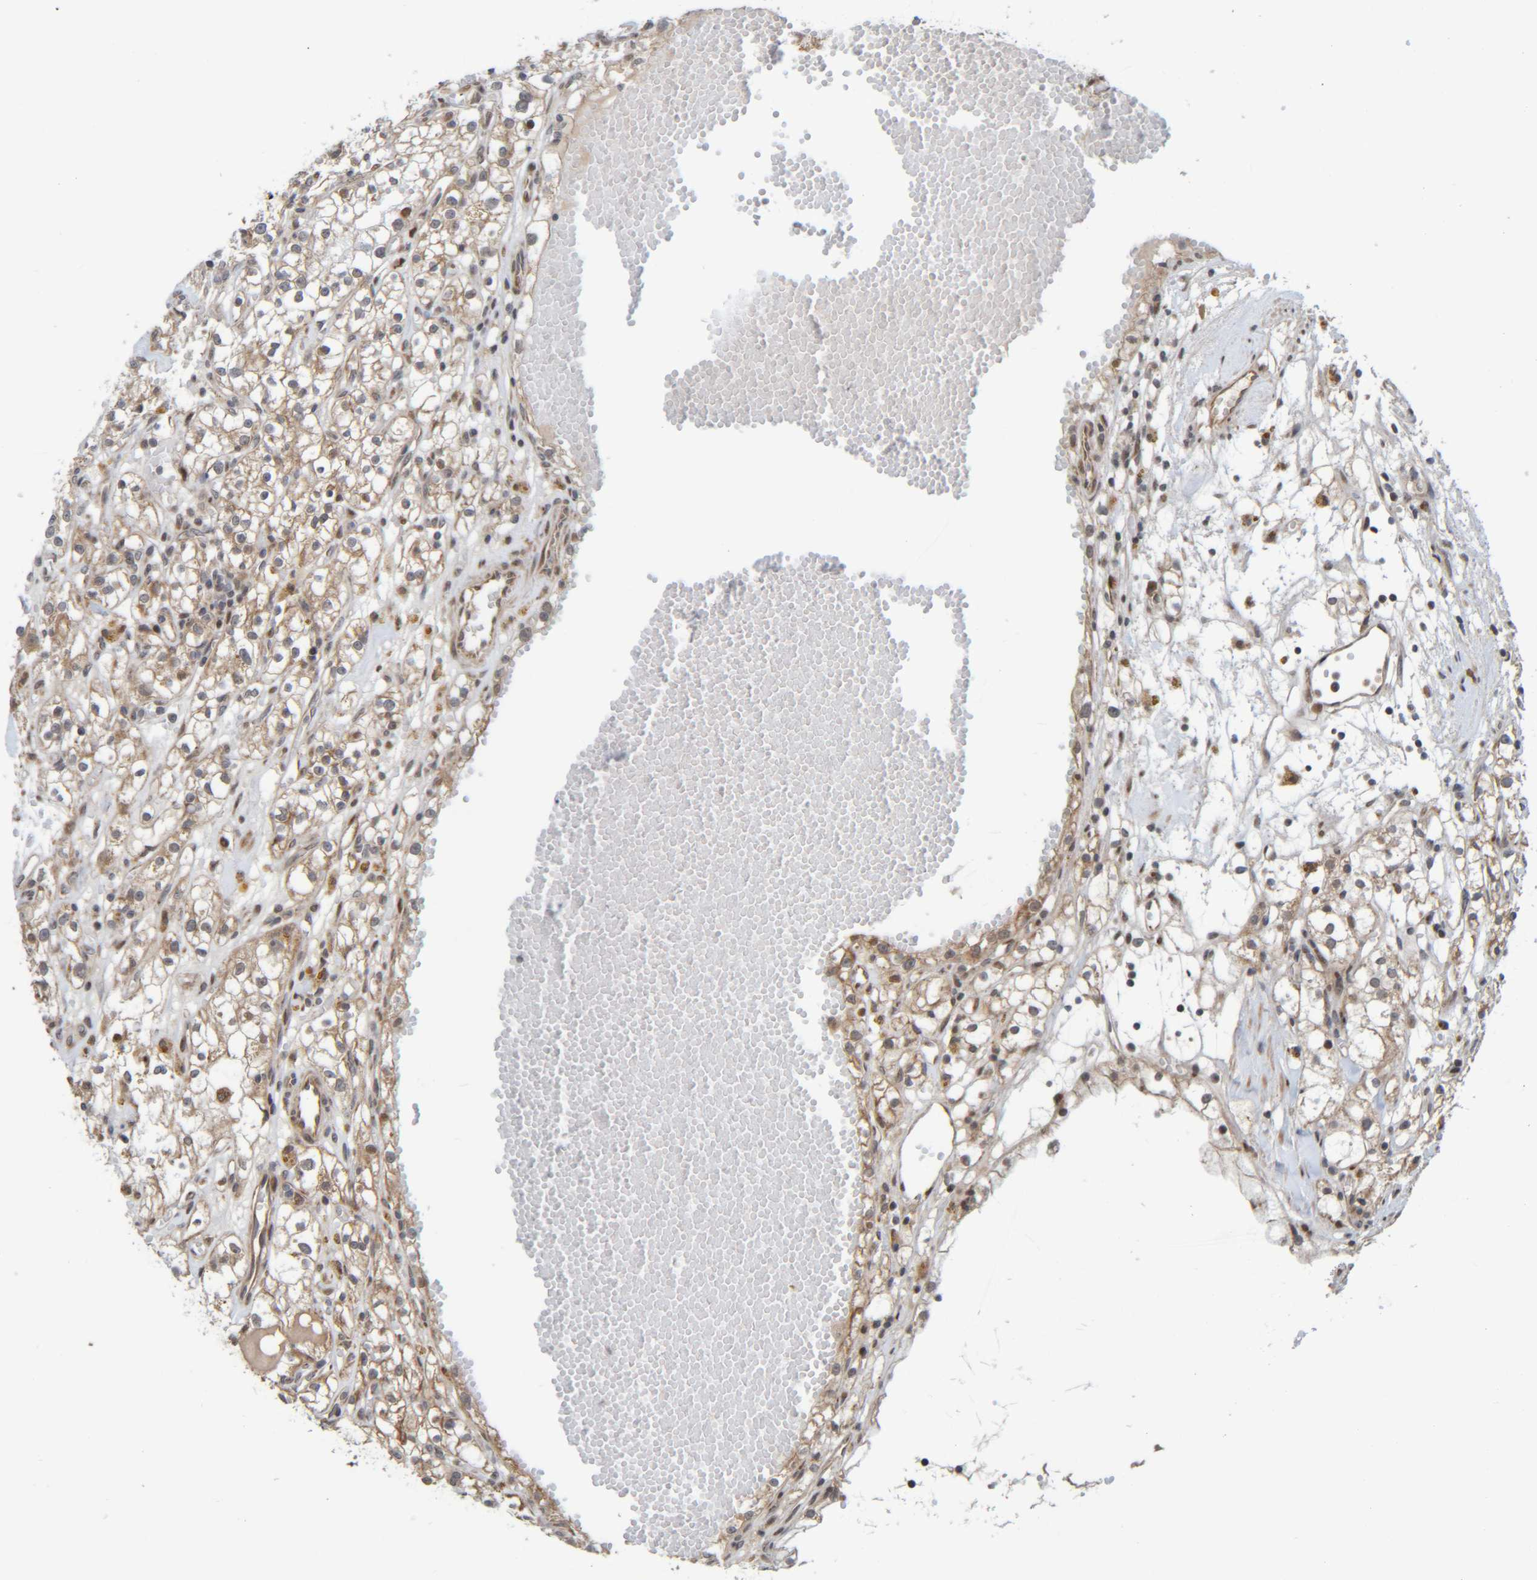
{"staining": {"intensity": "weak", "quantity": "25%-75%", "location": "cytoplasmic/membranous"}, "tissue": "renal cancer", "cell_type": "Tumor cells", "image_type": "cancer", "snomed": [{"axis": "morphology", "description": "Adenocarcinoma, NOS"}, {"axis": "topography", "description": "Kidney"}], "caption": "This image demonstrates IHC staining of human renal adenocarcinoma, with low weak cytoplasmic/membranous staining in about 25%-75% of tumor cells.", "gene": "CCDC57", "patient": {"sex": "male", "age": 56}}